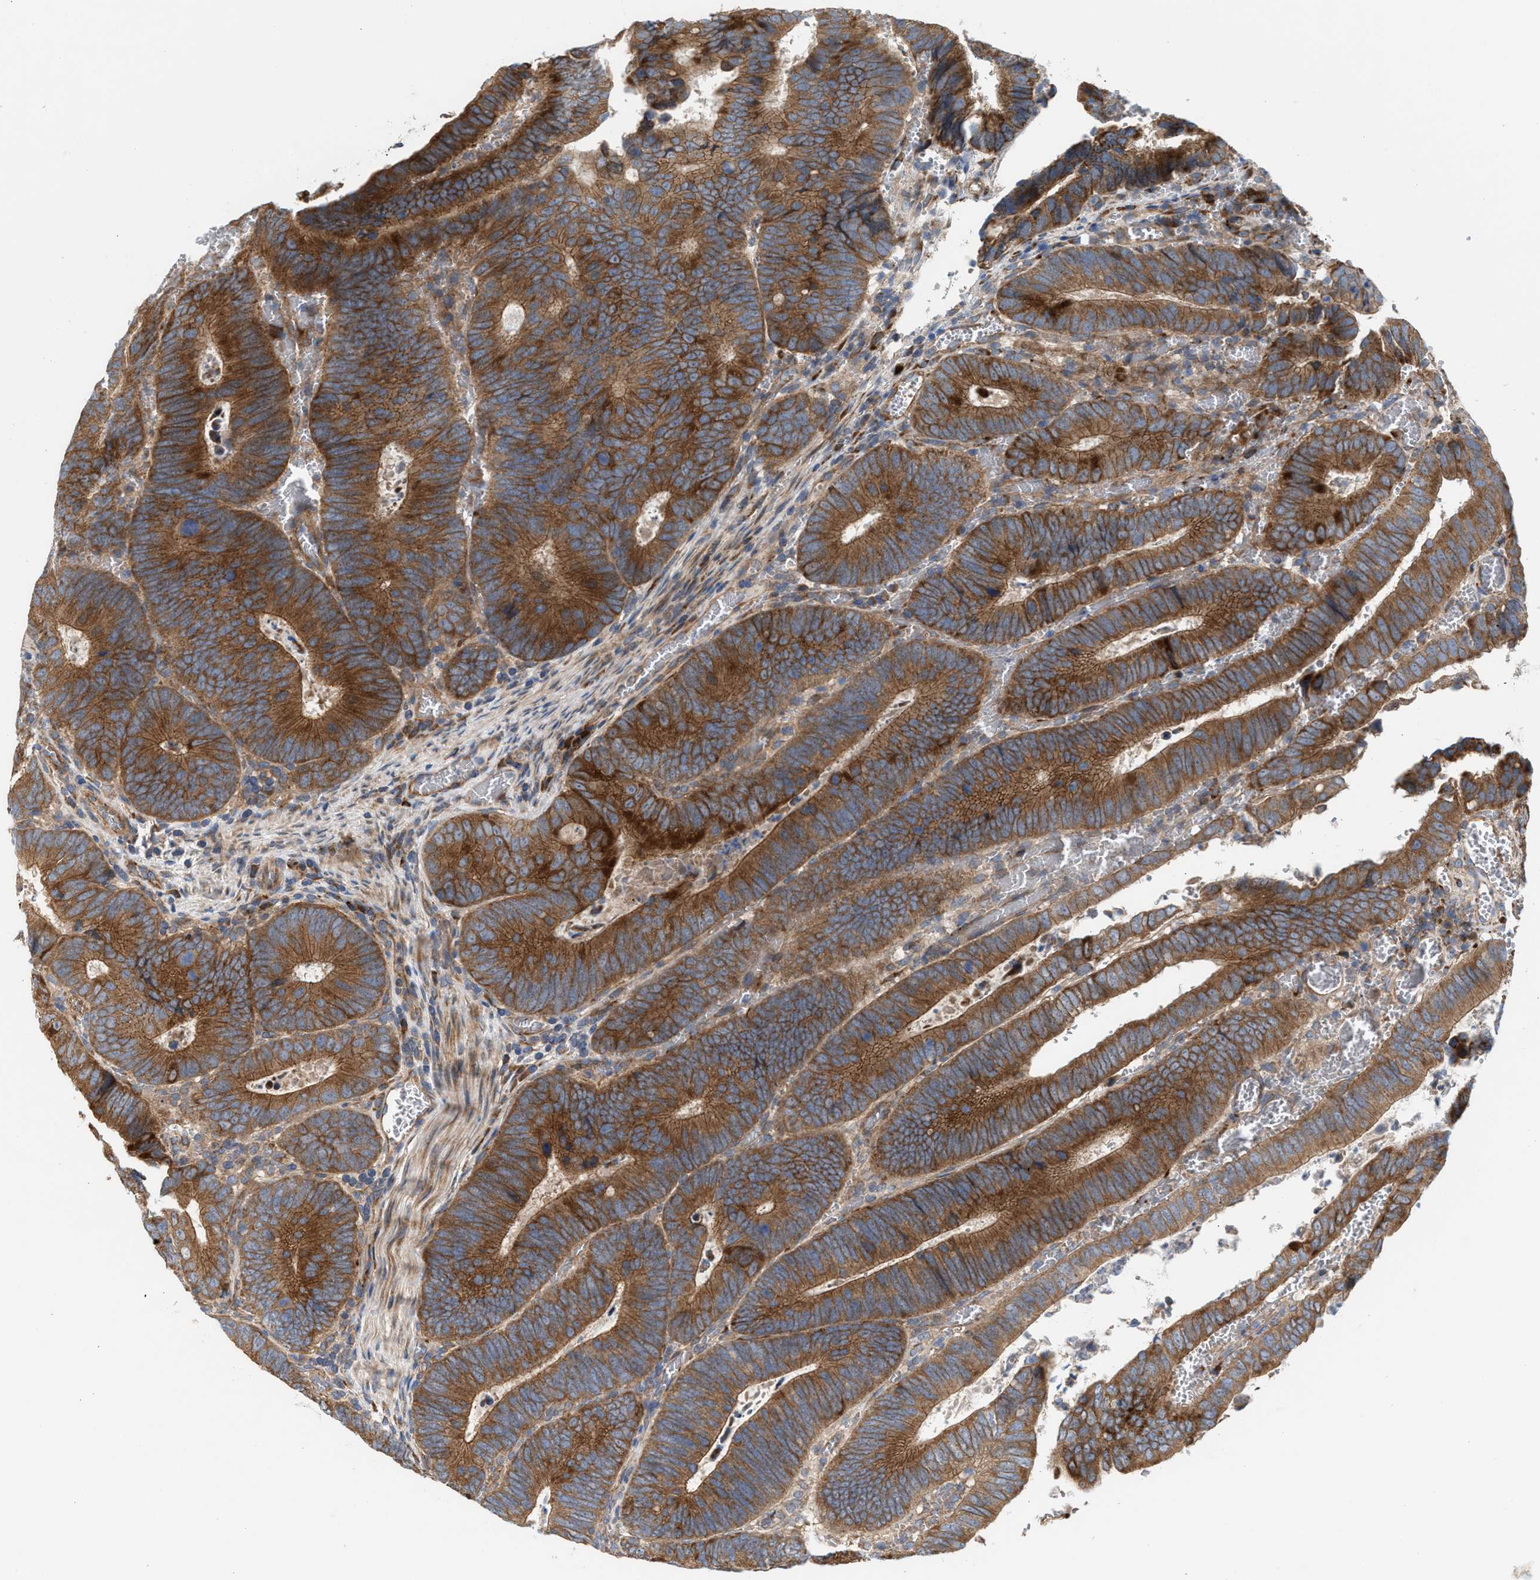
{"staining": {"intensity": "strong", "quantity": ">75%", "location": "cytoplasmic/membranous"}, "tissue": "colorectal cancer", "cell_type": "Tumor cells", "image_type": "cancer", "snomed": [{"axis": "morphology", "description": "Inflammation, NOS"}, {"axis": "morphology", "description": "Adenocarcinoma, NOS"}, {"axis": "topography", "description": "Colon"}], "caption": "Immunohistochemical staining of colorectal cancer shows high levels of strong cytoplasmic/membranous protein positivity in about >75% of tumor cells.", "gene": "OXSM", "patient": {"sex": "male", "age": 72}}